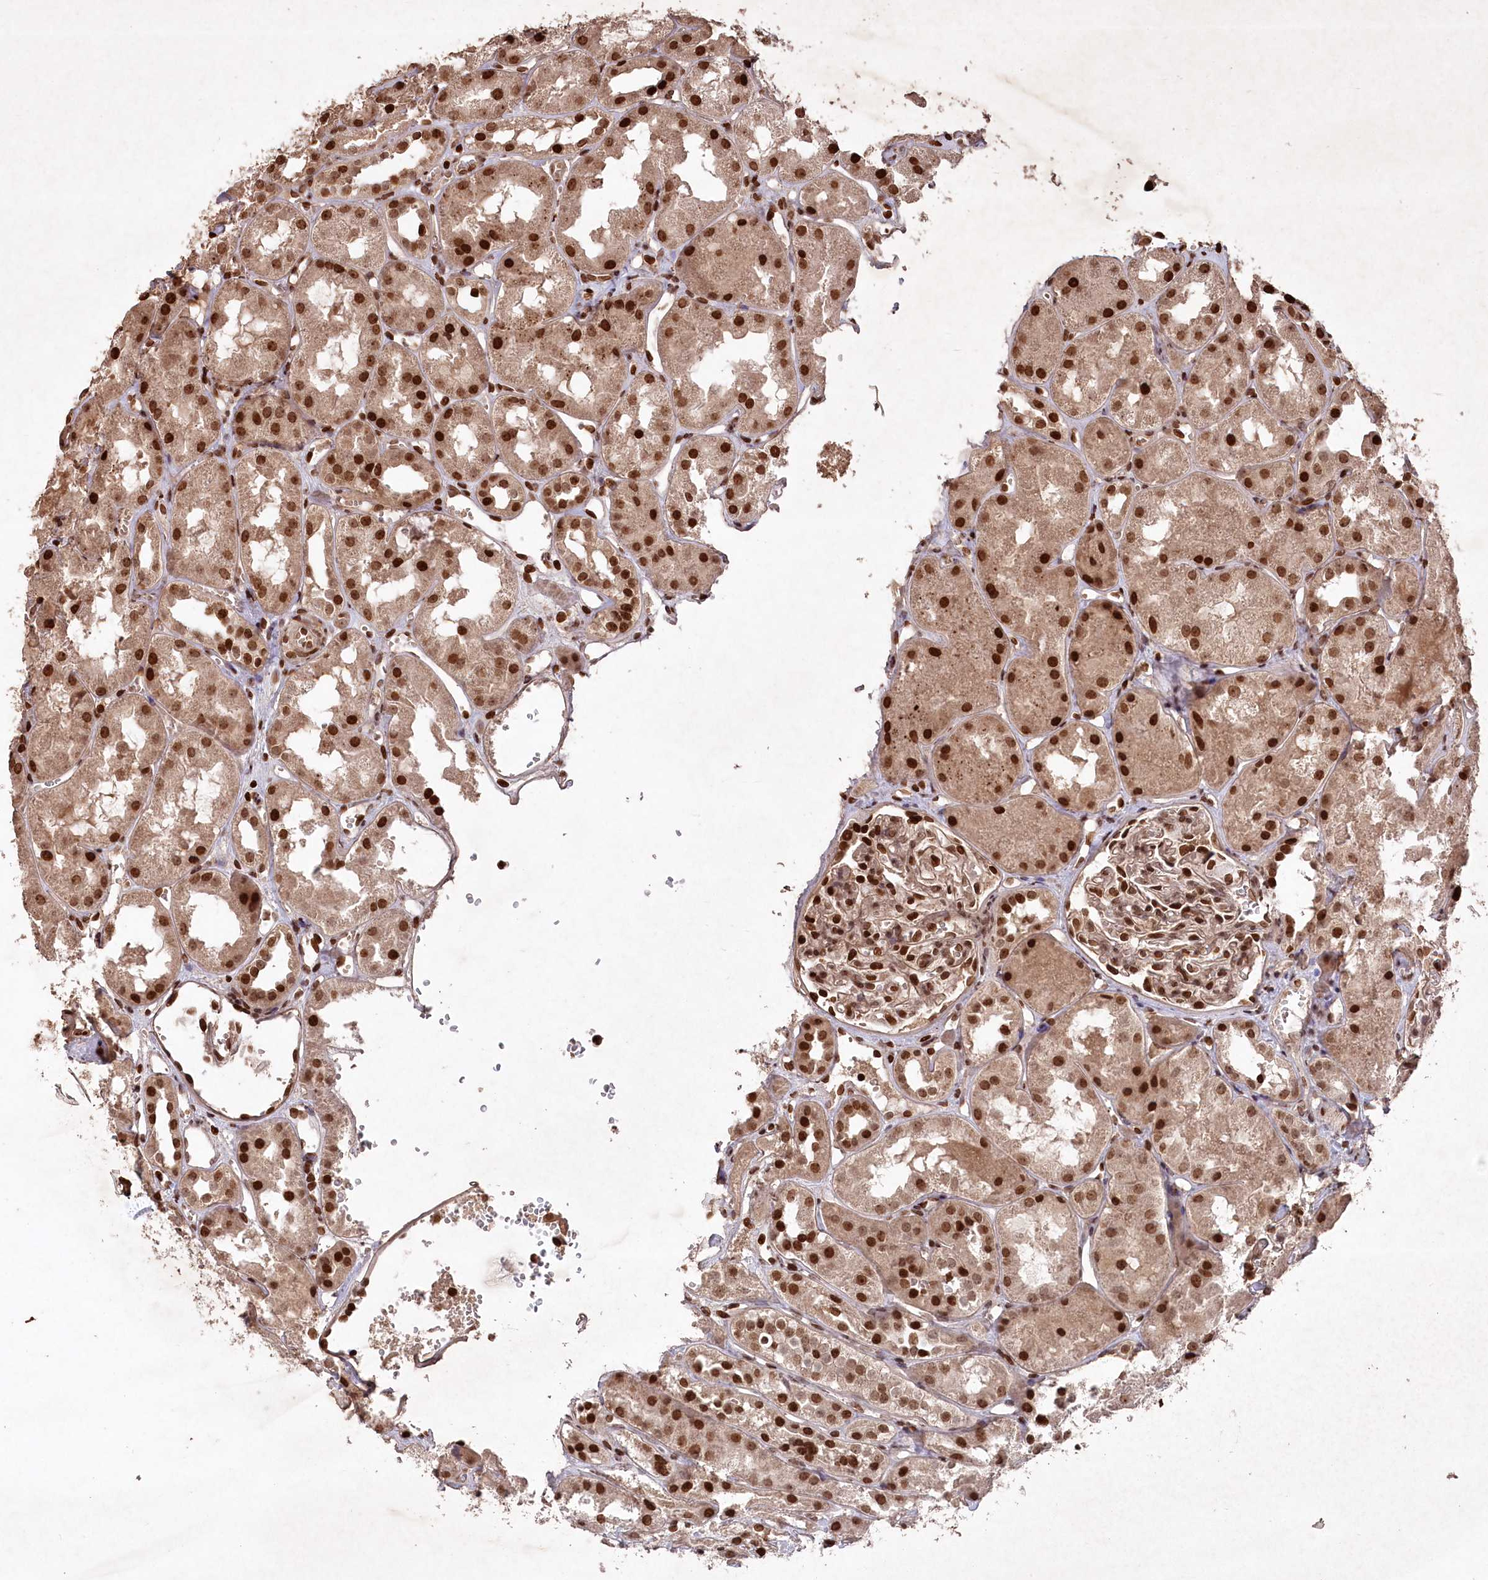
{"staining": {"intensity": "strong", "quantity": ">75%", "location": "nuclear"}, "tissue": "kidney", "cell_type": "Cells in glomeruli", "image_type": "normal", "snomed": [{"axis": "morphology", "description": "Normal tissue, NOS"}, {"axis": "topography", "description": "Kidney"}], "caption": "Protein staining by IHC displays strong nuclear staining in approximately >75% of cells in glomeruli in normal kidney.", "gene": "CCSER2", "patient": {"sex": "male", "age": 16}}